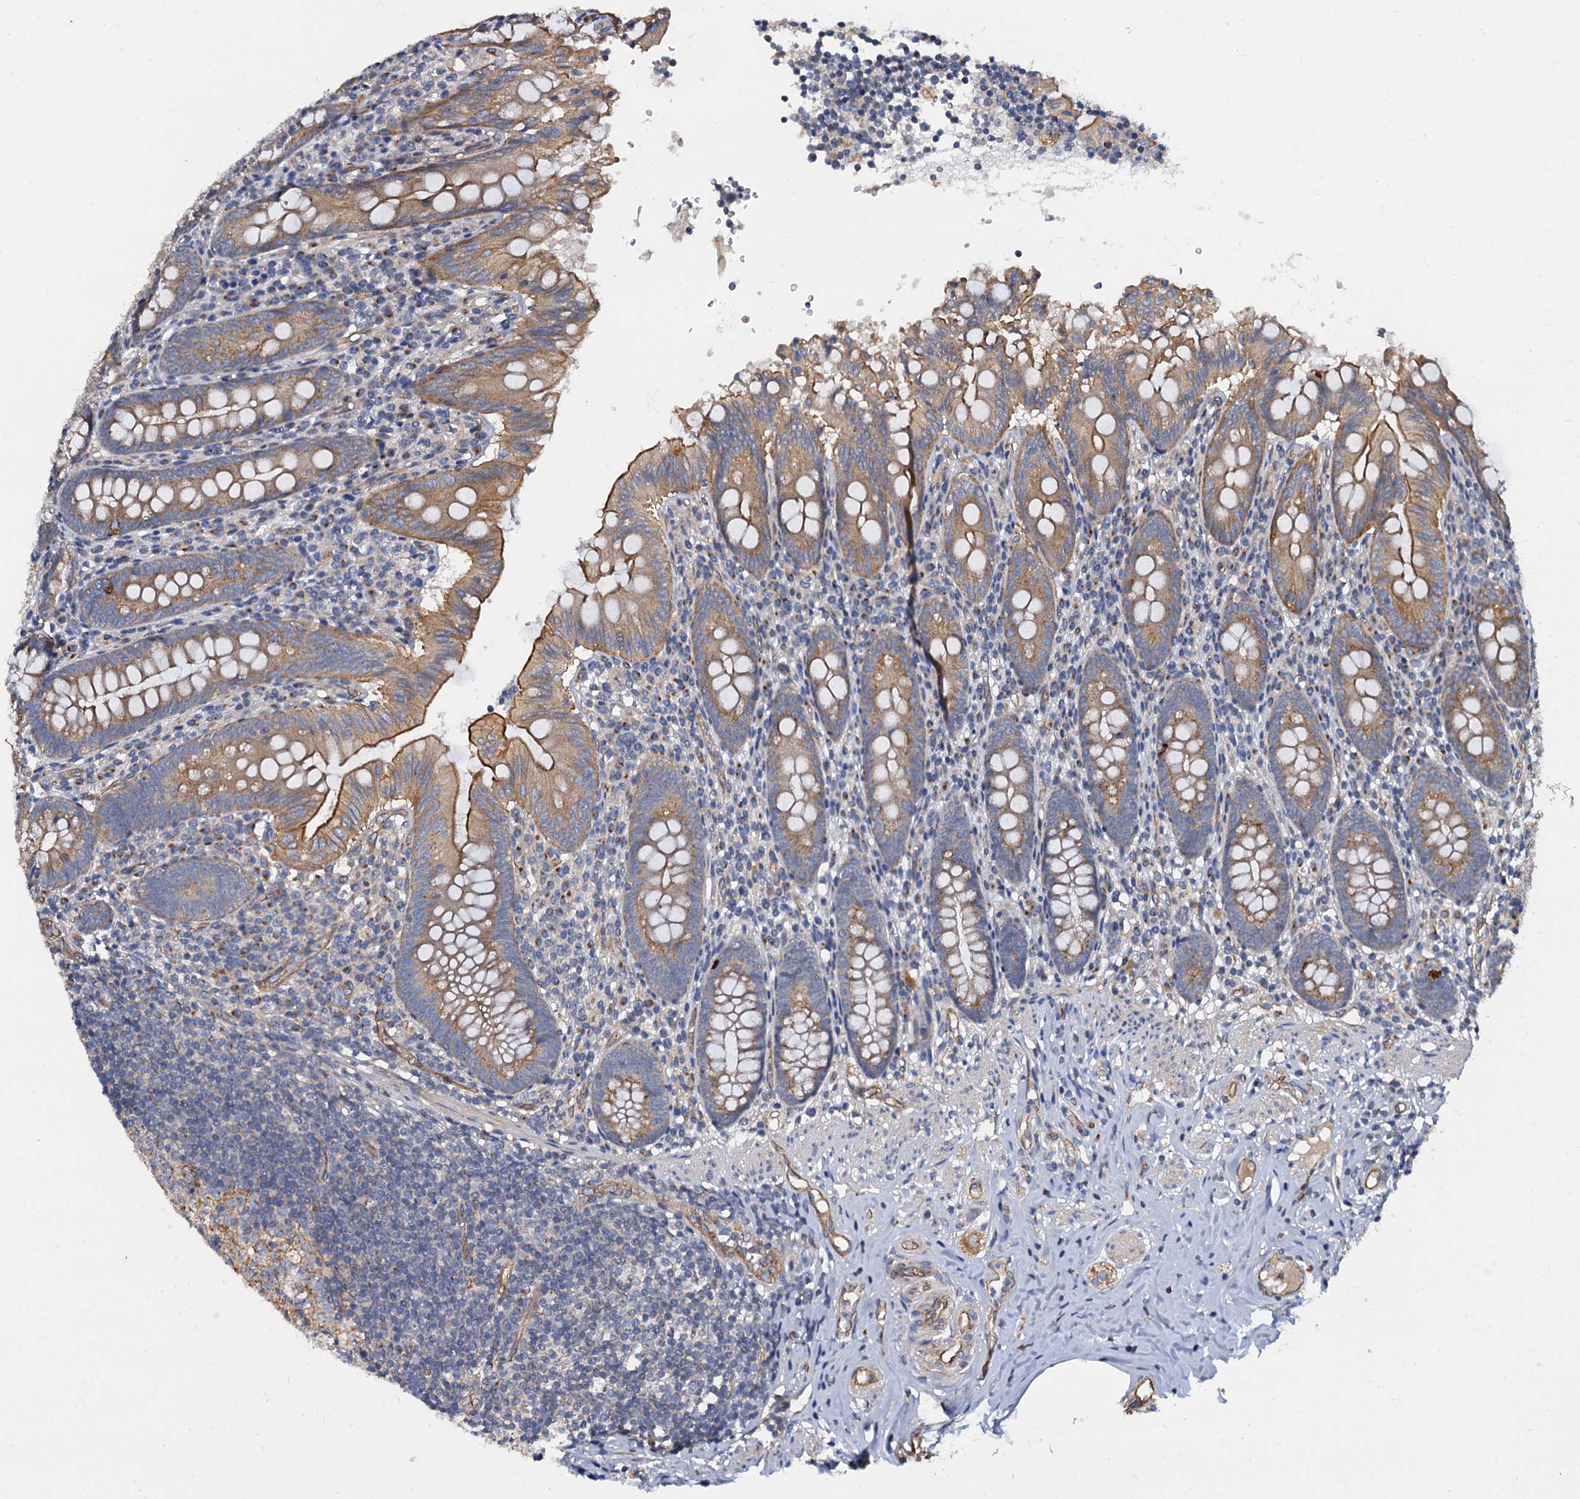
{"staining": {"intensity": "moderate", "quantity": ">75%", "location": "cytoplasmic/membranous"}, "tissue": "appendix", "cell_type": "Glandular cells", "image_type": "normal", "snomed": [{"axis": "morphology", "description": "Normal tissue, NOS"}, {"axis": "topography", "description": "Appendix"}], "caption": "Protein expression by IHC displays moderate cytoplasmic/membranous expression in about >75% of glandular cells in unremarkable appendix. (brown staining indicates protein expression, while blue staining denotes nuclei).", "gene": "NGRN", "patient": {"sex": "male", "age": 55}}